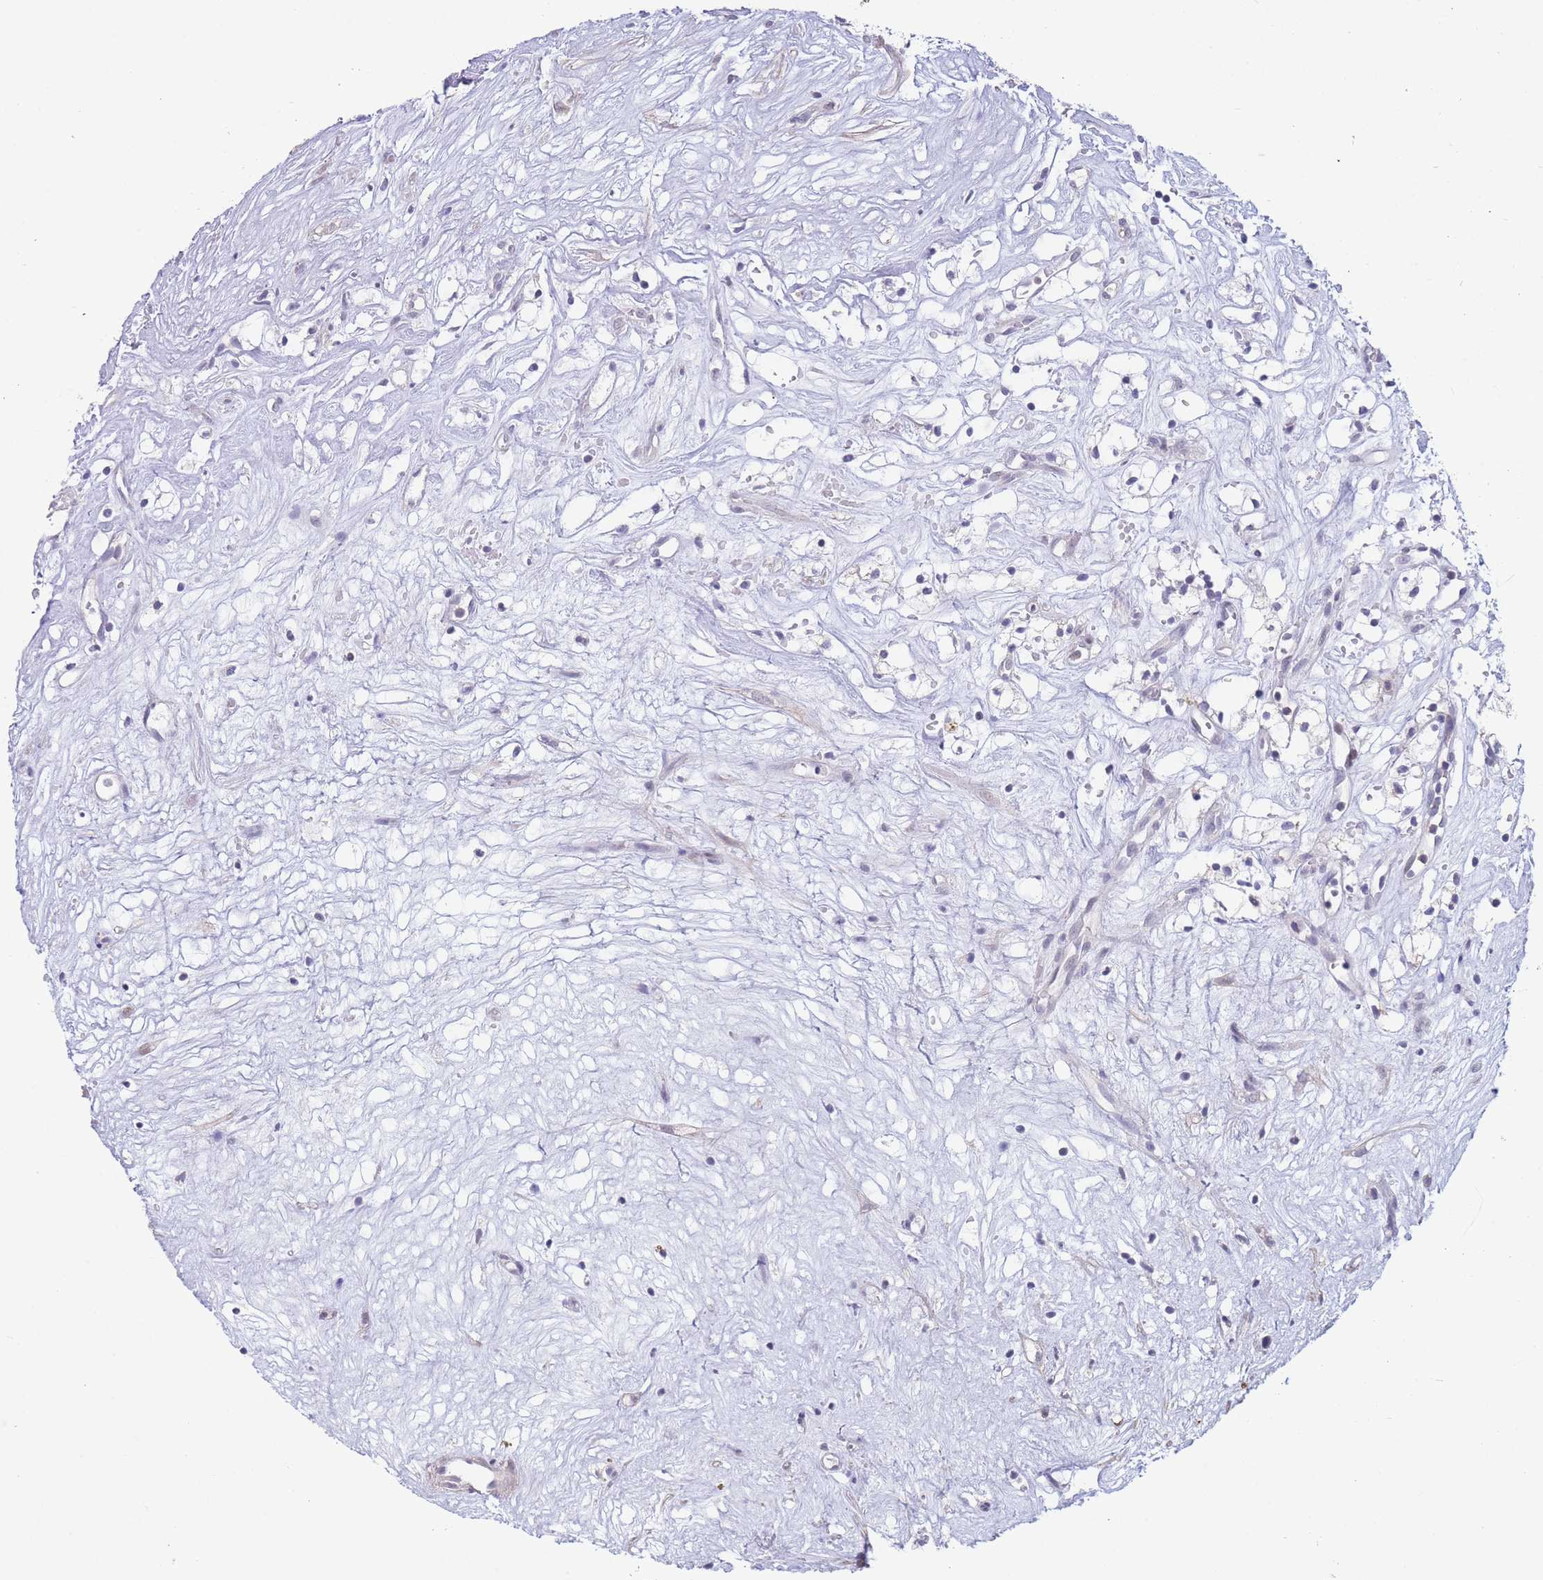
{"staining": {"intensity": "negative", "quantity": "none", "location": "none"}, "tissue": "renal cancer", "cell_type": "Tumor cells", "image_type": "cancer", "snomed": [{"axis": "morphology", "description": "Adenocarcinoma, NOS"}, {"axis": "topography", "description": "Kidney"}], "caption": "Human renal cancer (adenocarcinoma) stained for a protein using immunohistochemistry demonstrates no positivity in tumor cells.", "gene": "ASAP3", "patient": {"sex": "male", "age": 59}}